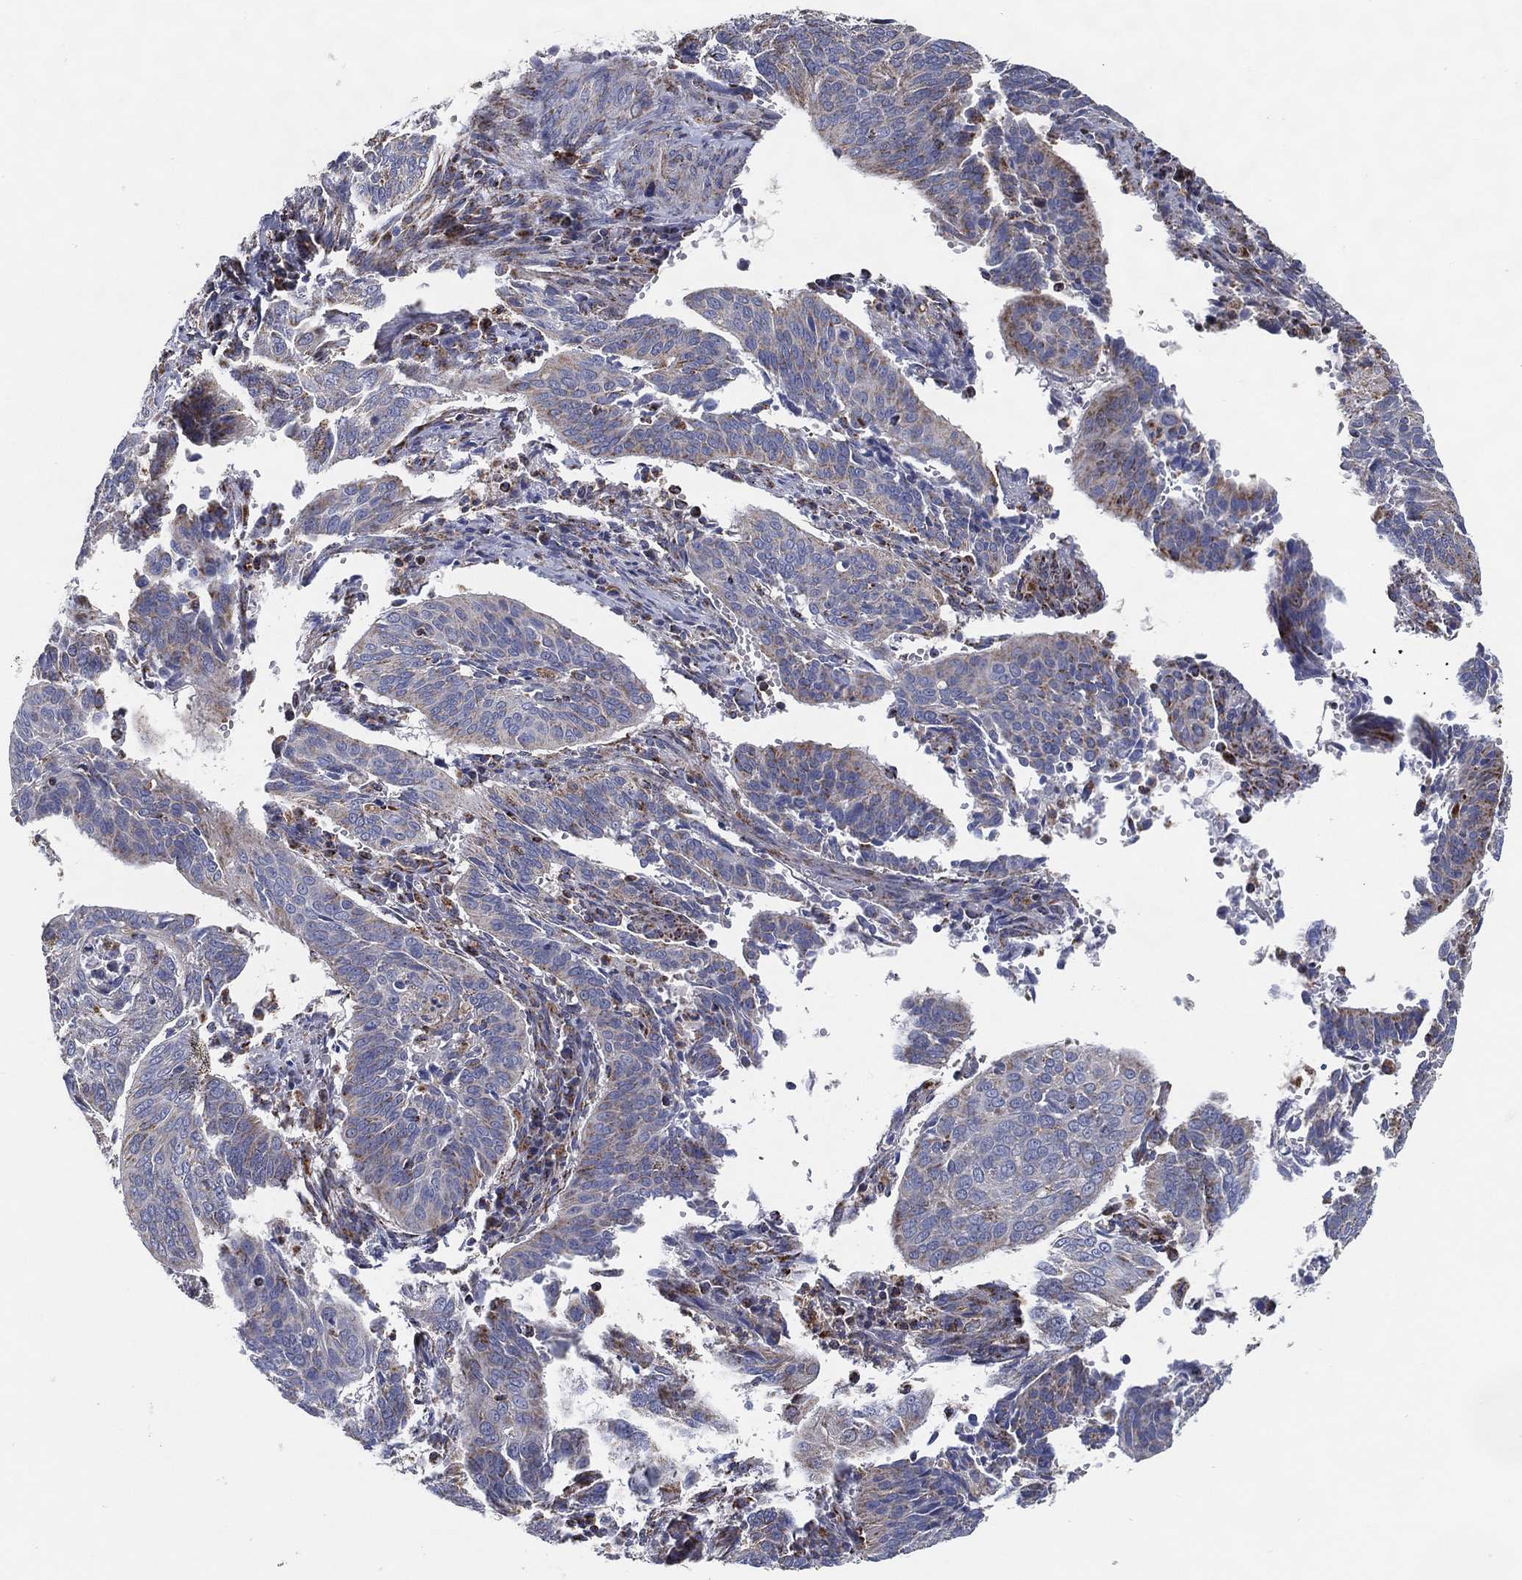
{"staining": {"intensity": "weak", "quantity": "<25%", "location": "cytoplasmic/membranous"}, "tissue": "cervical cancer", "cell_type": "Tumor cells", "image_type": "cancer", "snomed": [{"axis": "morphology", "description": "Normal tissue, NOS"}, {"axis": "morphology", "description": "Squamous cell carcinoma, NOS"}, {"axis": "topography", "description": "Cervix"}], "caption": "Tumor cells are negative for protein expression in human cervical cancer (squamous cell carcinoma). (DAB immunohistochemistry, high magnification).", "gene": "GCAT", "patient": {"sex": "female", "age": 39}}